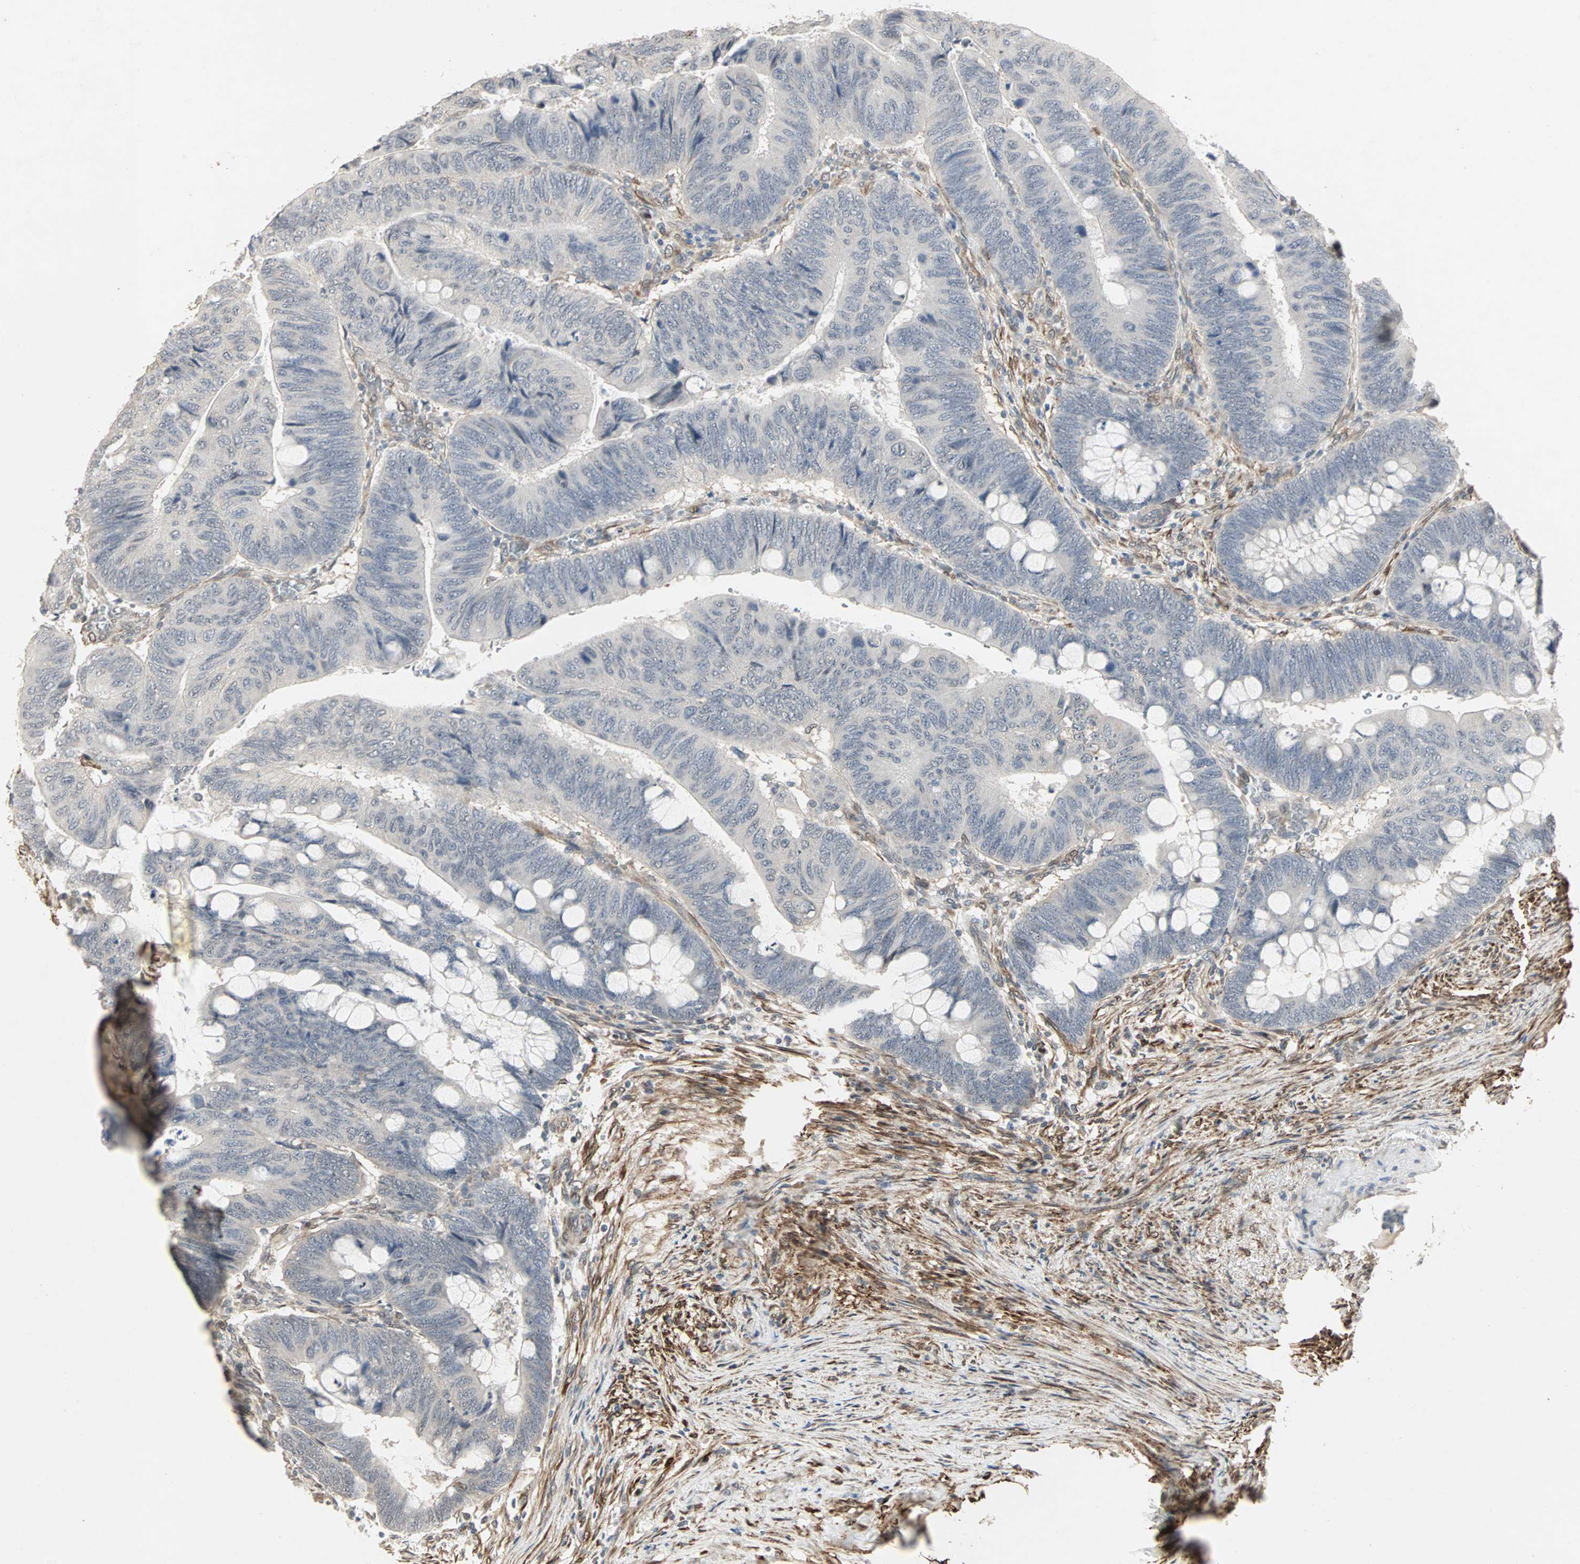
{"staining": {"intensity": "negative", "quantity": "none", "location": "none"}, "tissue": "colorectal cancer", "cell_type": "Tumor cells", "image_type": "cancer", "snomed": [{"axis": "morphology", "description": "Normal tissue, NOS"}, {"axis": "morphology", "description": "Adenocarcinoma, NOS"}, {"axis": "topography", "description": "Rectum"}, {"axis": "topography", "description": "Peripheral nerve tissue"}], "caption": "High power microscopy histopathology image of an immunohistochemistry (IHC) image of colorectal cancer (adenocarcinoma), revealing no significant positivity in tumor cells.", "gene": "TRPV4", "patient": {"sex": "male", "age": 92}}